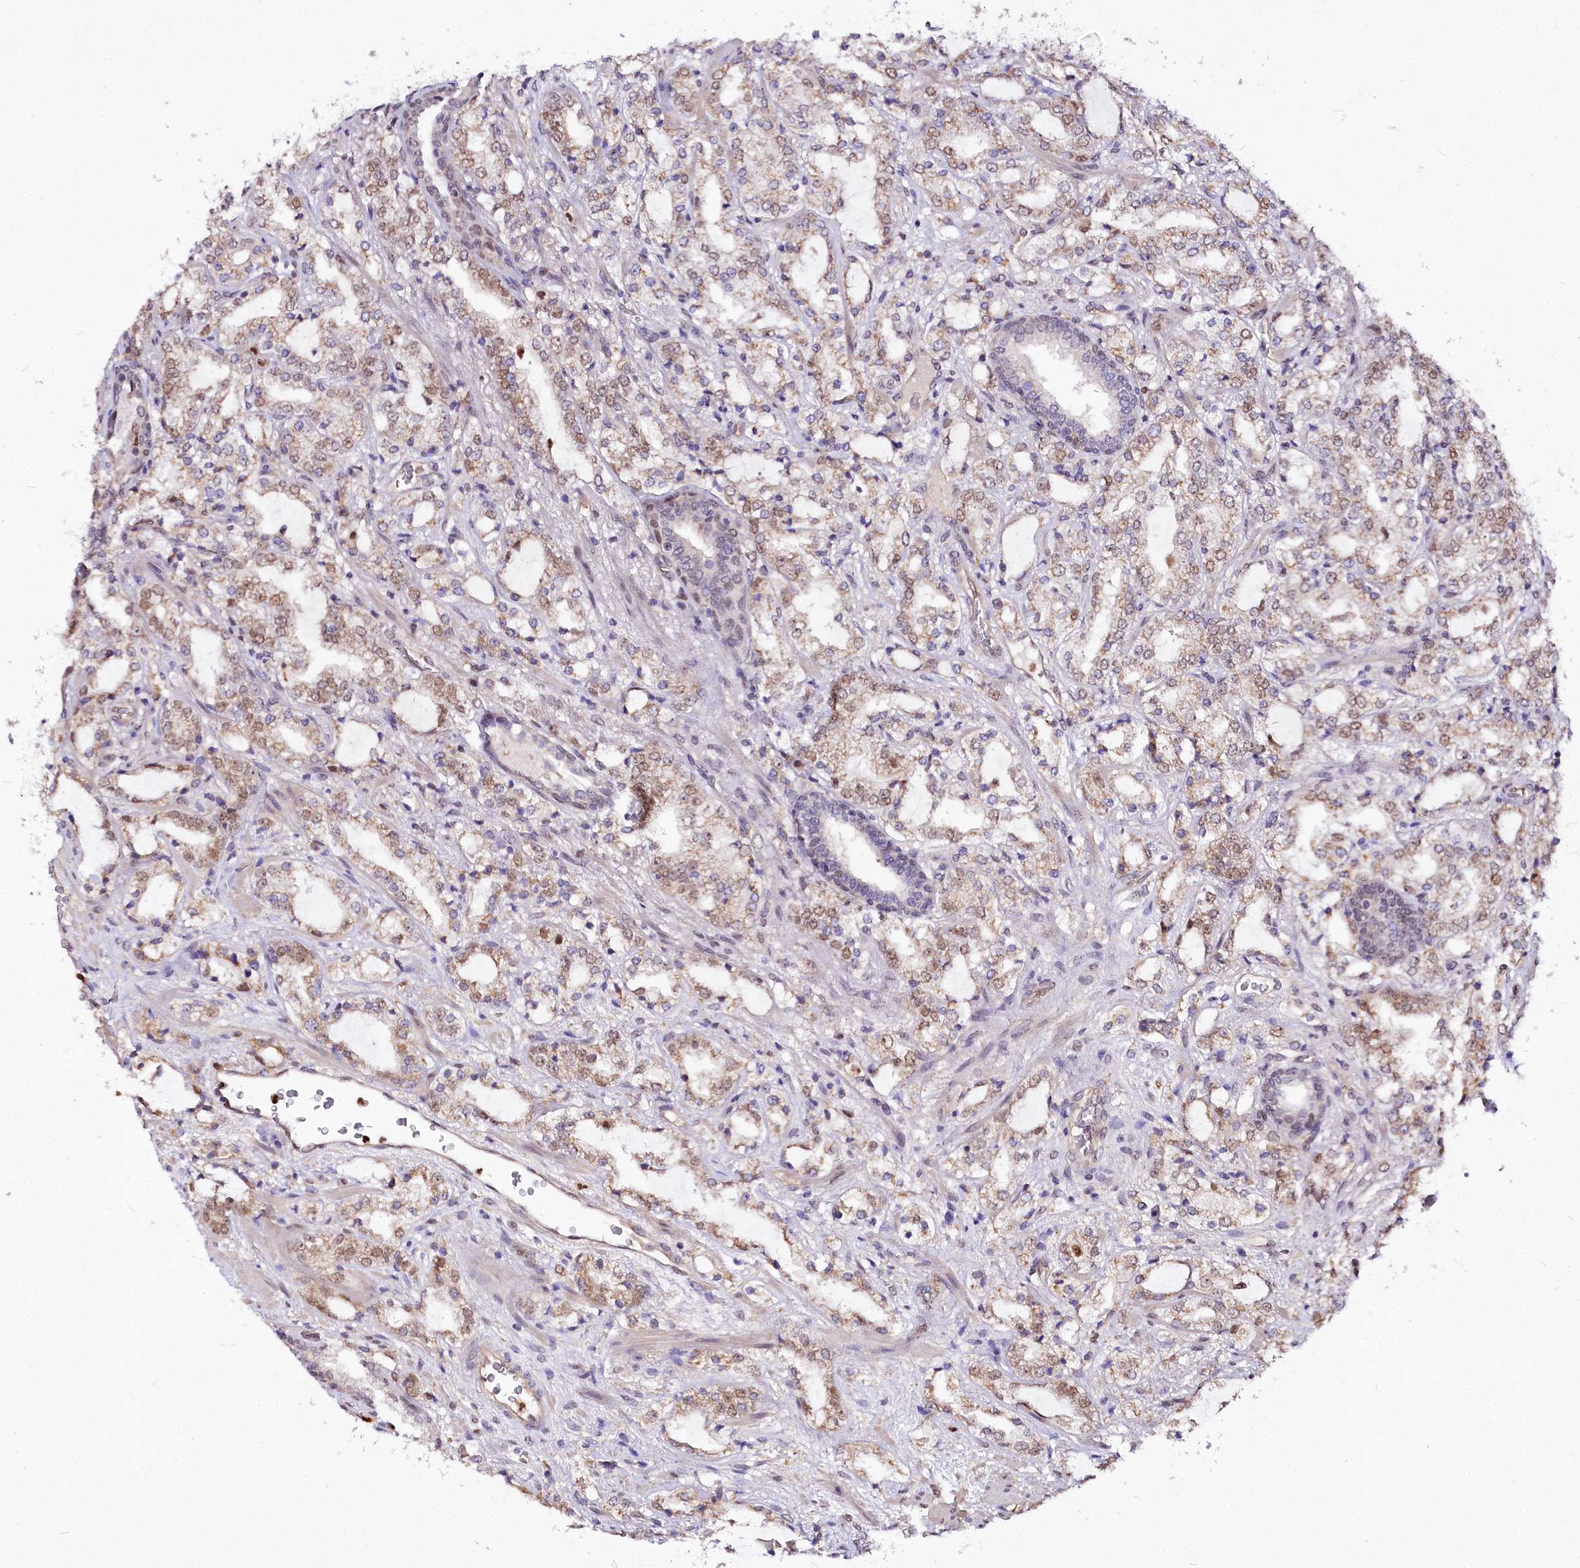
{"staining": {"intensity": "weak", "quantity": "25%-75%", "location": "cytoplasmic/membranous,nuclear"}, "tissue": "prostate cancer", "cell_type": "Tumor cells", "image_type": "cancer", "snomed": [{"axis": "morphology", "description": "Adenocarcinoma, High grade"}, {"axis": "topography", "description": "Prostate"}], "caption": "Immunohistochemical staining of high-grade adenocarcinoma (prostate) demonstrates low levels of weak cytoplasmic/membranous and nuclear protein expression in approximately 25%-75% of tumor cells. (IHC, brightfield microscopy, high magnification).", "gene": "GNL3L", "patient": {"sex": "male", "age": 64}}